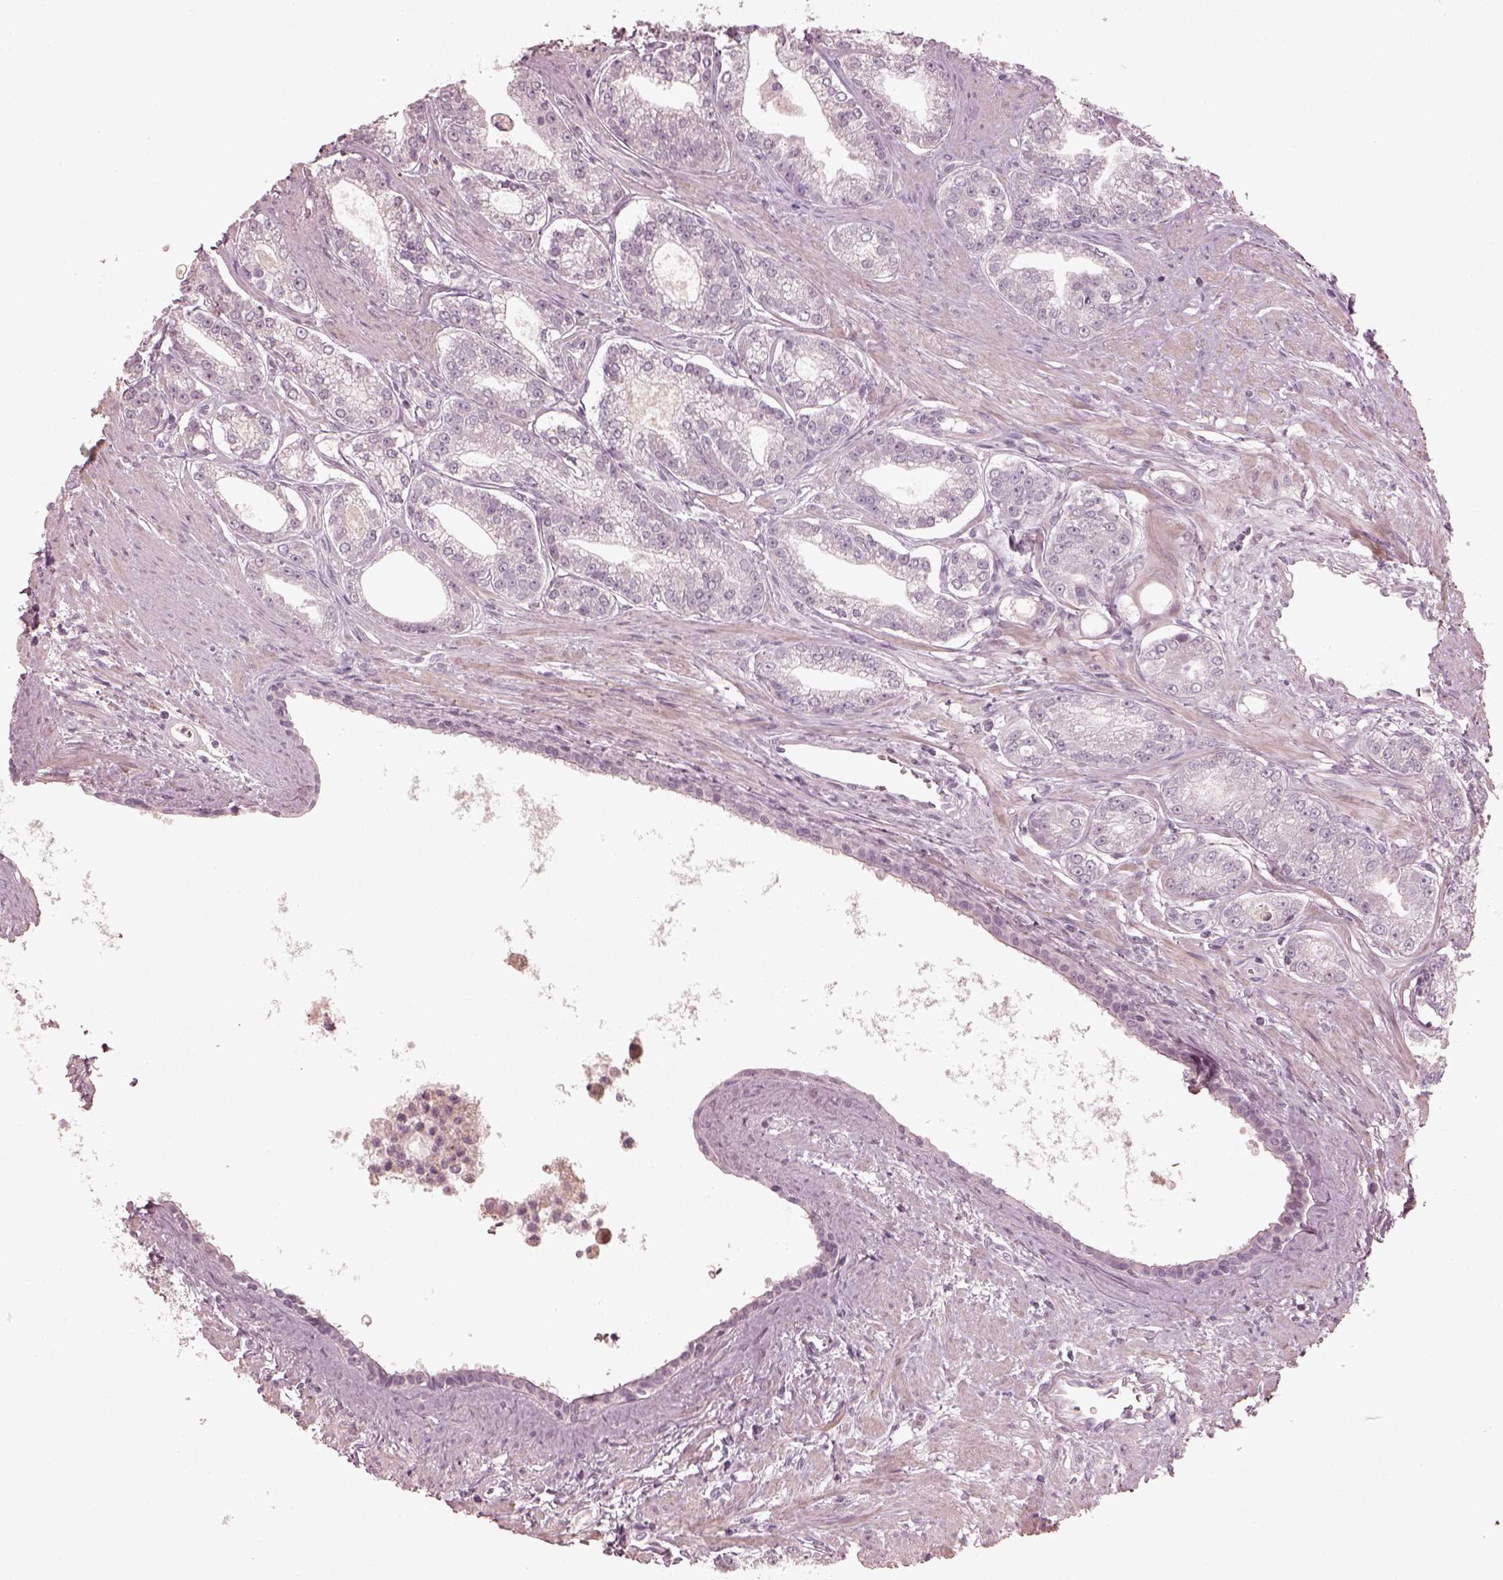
{"staining": {"intensity": "negative", "quantity": "none", "location": "none"}, "tissue": "prostate cancer", "cell_type": "Tumor cells", "image_type": "cancer", "snomed": [{"axis": "morphology", "description": "Adenocarcinoma, NOS"}, {"axis": "topography", "description": "Prostate"}], "caption": "Immunohistochemistry of human prostate cancer displays no expression in tumor cells.", "gene": "OPTC", "patient": {"sex": "male", "age": 71}}